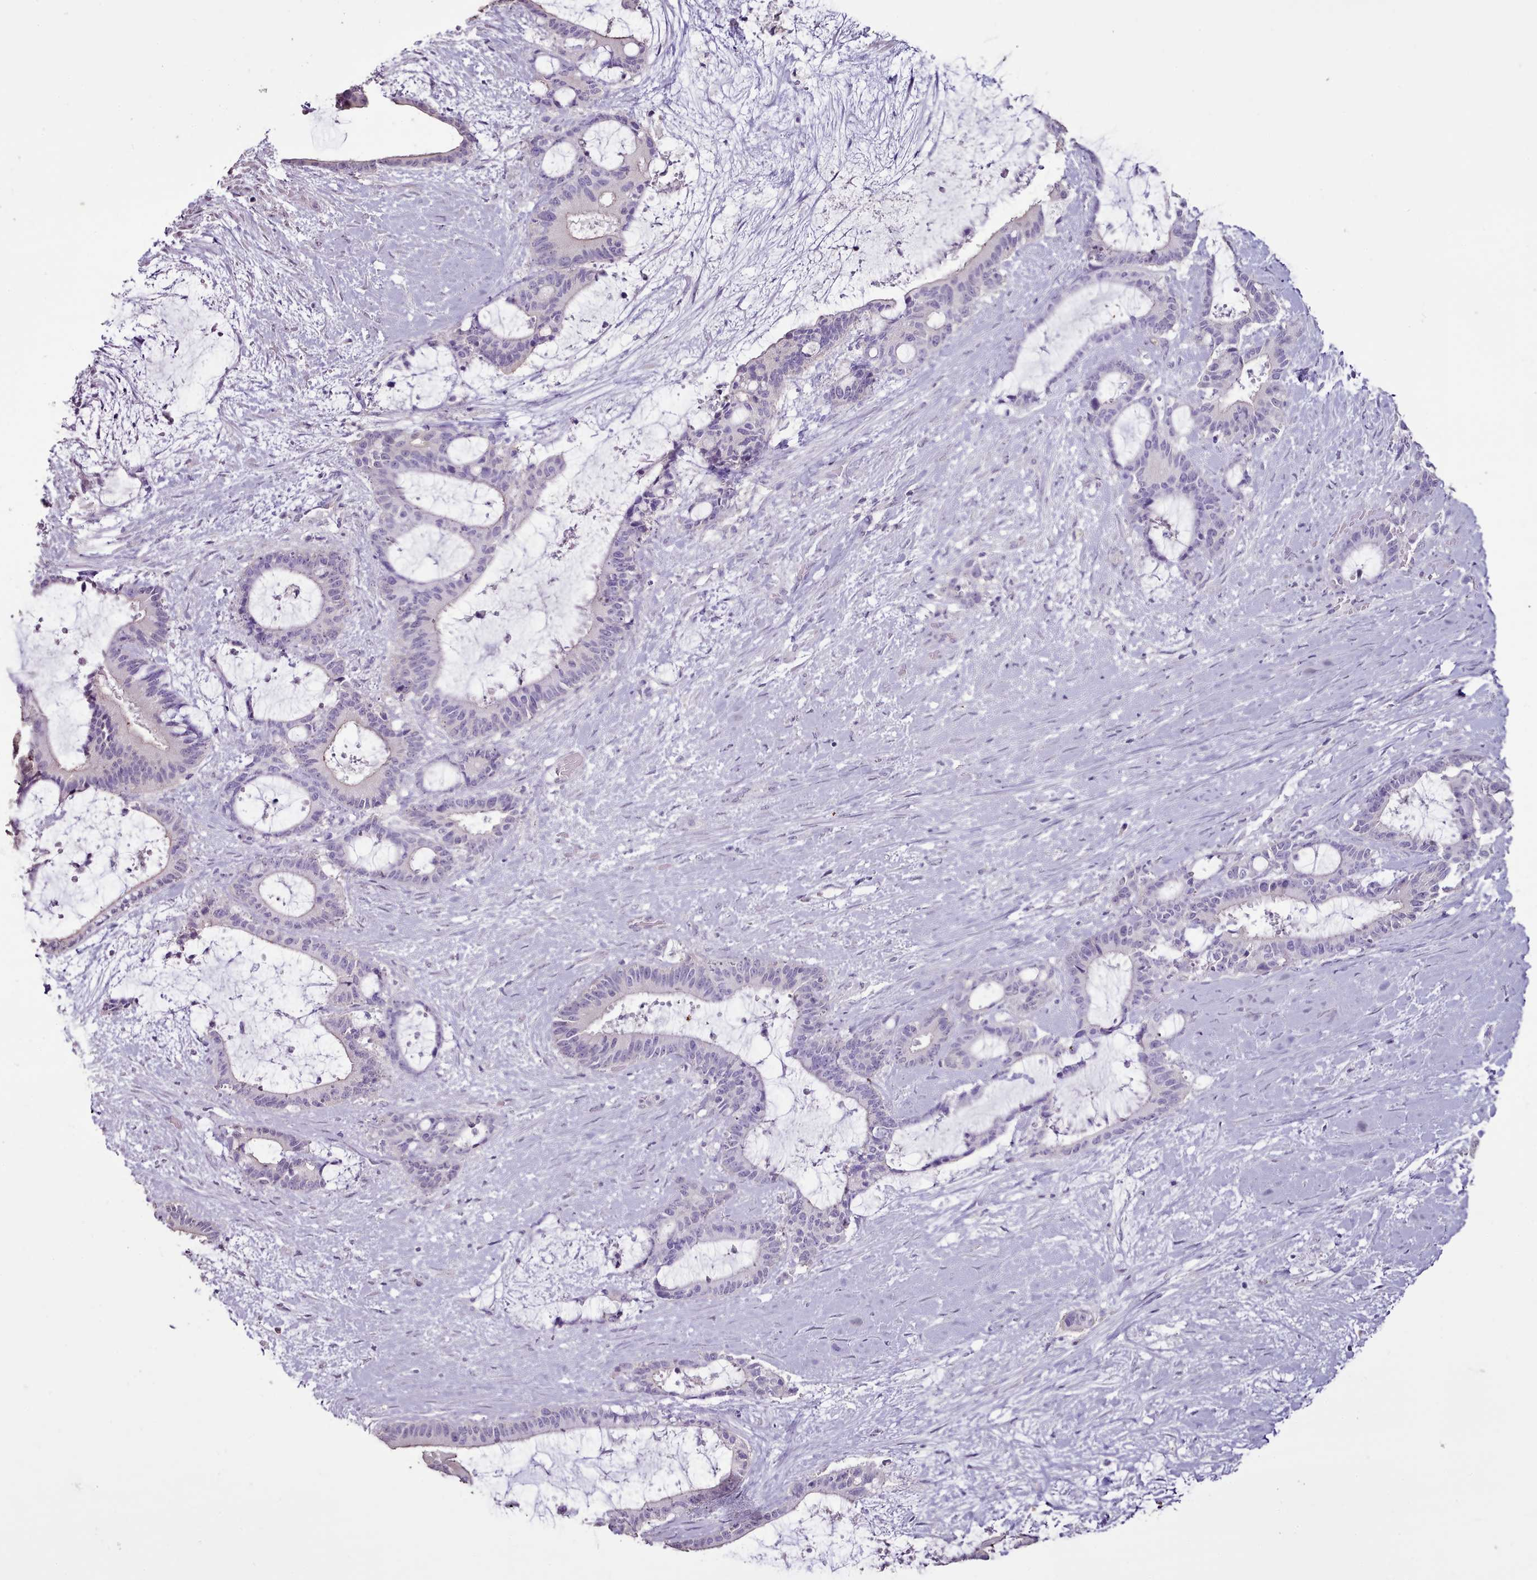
{"staining": {"intensity": "negative", "quantity": "none", "location": "none"}, "tissue": "liver cancer", "cell_type": "Tumor cells", "image_type": "cancer", "snomed": [{"axis": "morphology", "description": "Normal tissue, NOS"}, {"axis": "morphology", "description": "Cholangiocarcinoma"}, {"axis": "topography", "description": "Liver"}, {"axis": "topography", "description": "Peripheral nerve tissue"}], "caption": "High power microscopy image of an immunohistochemistry image of liver cancer (cholangiocarcinoma), revealing no significant staining in tumor cells.", "gene": "BLOC1S2", "patient": {"sex": "female", "age": 73}}